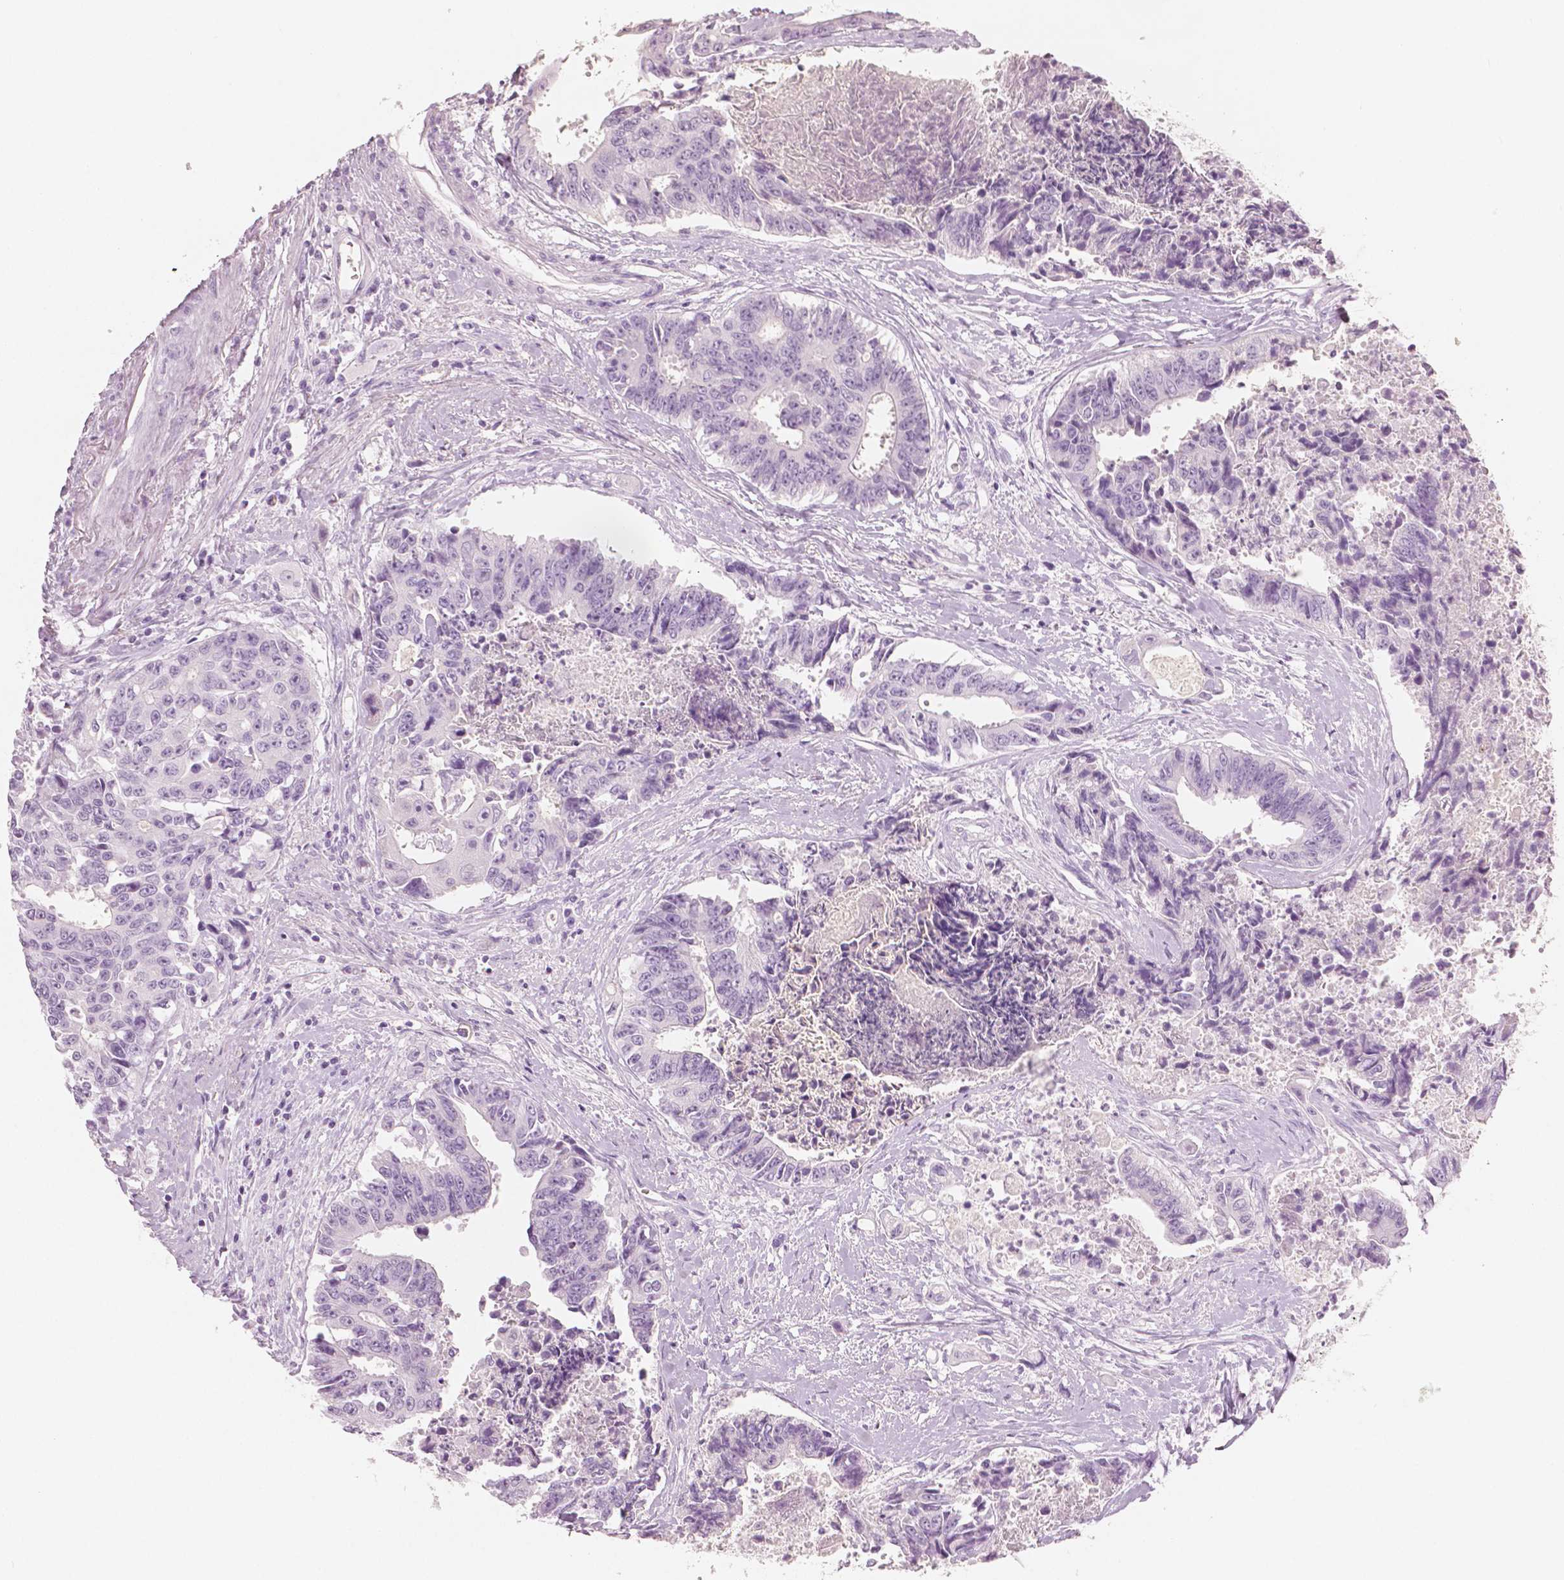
{"staining": {"intensity": "negative", "quantity": "none", "location": "none"}, "tissue": "colorectal cancer", "cell_type": "Tumor cells", "image_type": "cancer", "snomed": [{"axis": "morphology", "description": "Adenocarcinoma, NOS"}, {"axis": "topography", "description": "Rectum"}], "caption": "Immunohistochemistry of colorectal cancer shows no staining in tumor cells. (Immunohistochemistry, brightfield microscopy, high magnification).", "gene": "PLIN4", "patient": {"sex": "male", "age": 54}}